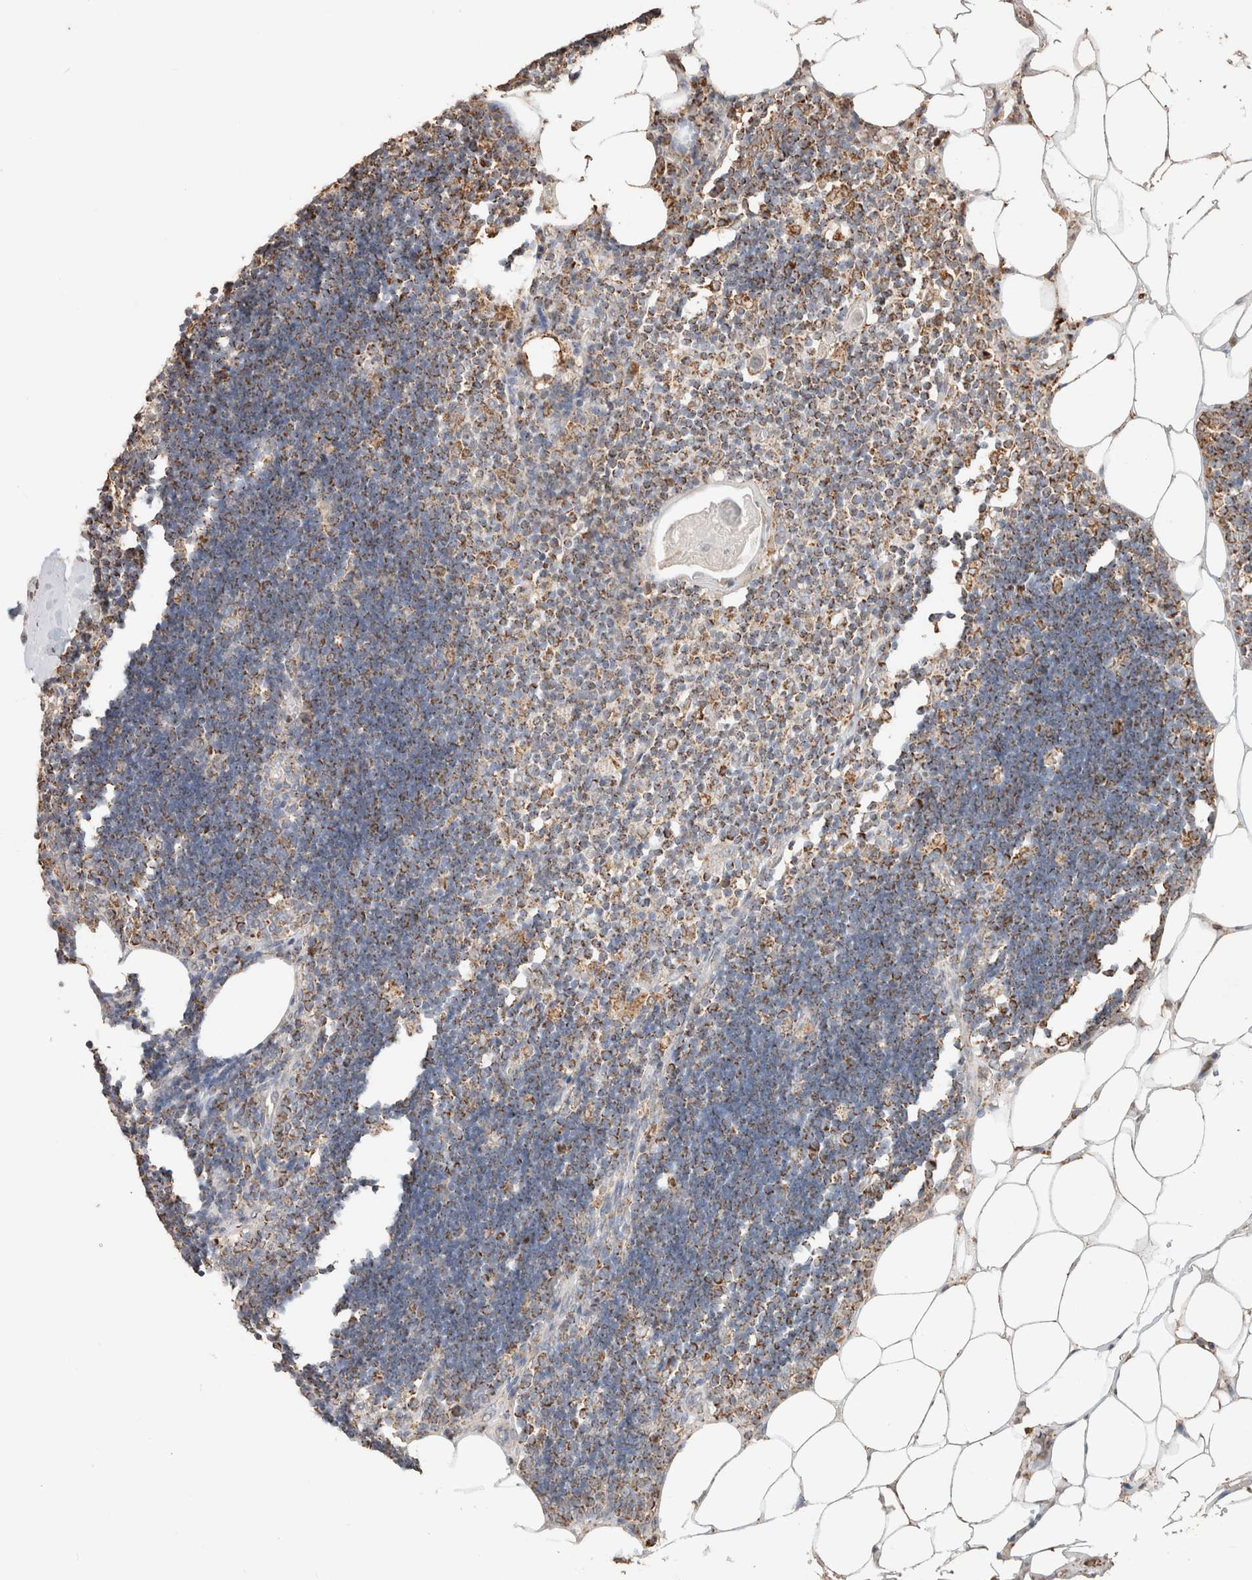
{"staining": {"intensity": "moderate", "quantity": ">75%", "location": "cytoplasmic/membranous"}, "tissue": "lymph node", "cell_type": "Germinal center cells", "image_type": "normal", "snomed": [{"axis": "morphology", "description": "Normal tissue, NOS"}, {"axis": "topography", "description": "Lymph node"}], "caption": "A medium amount of moderate cytoplasmic/membranous staining is present in about >75% of germinal center cells in benign lymph node.", "gene": "SDC2", "patient": {"sex": "male", "age": 33}}